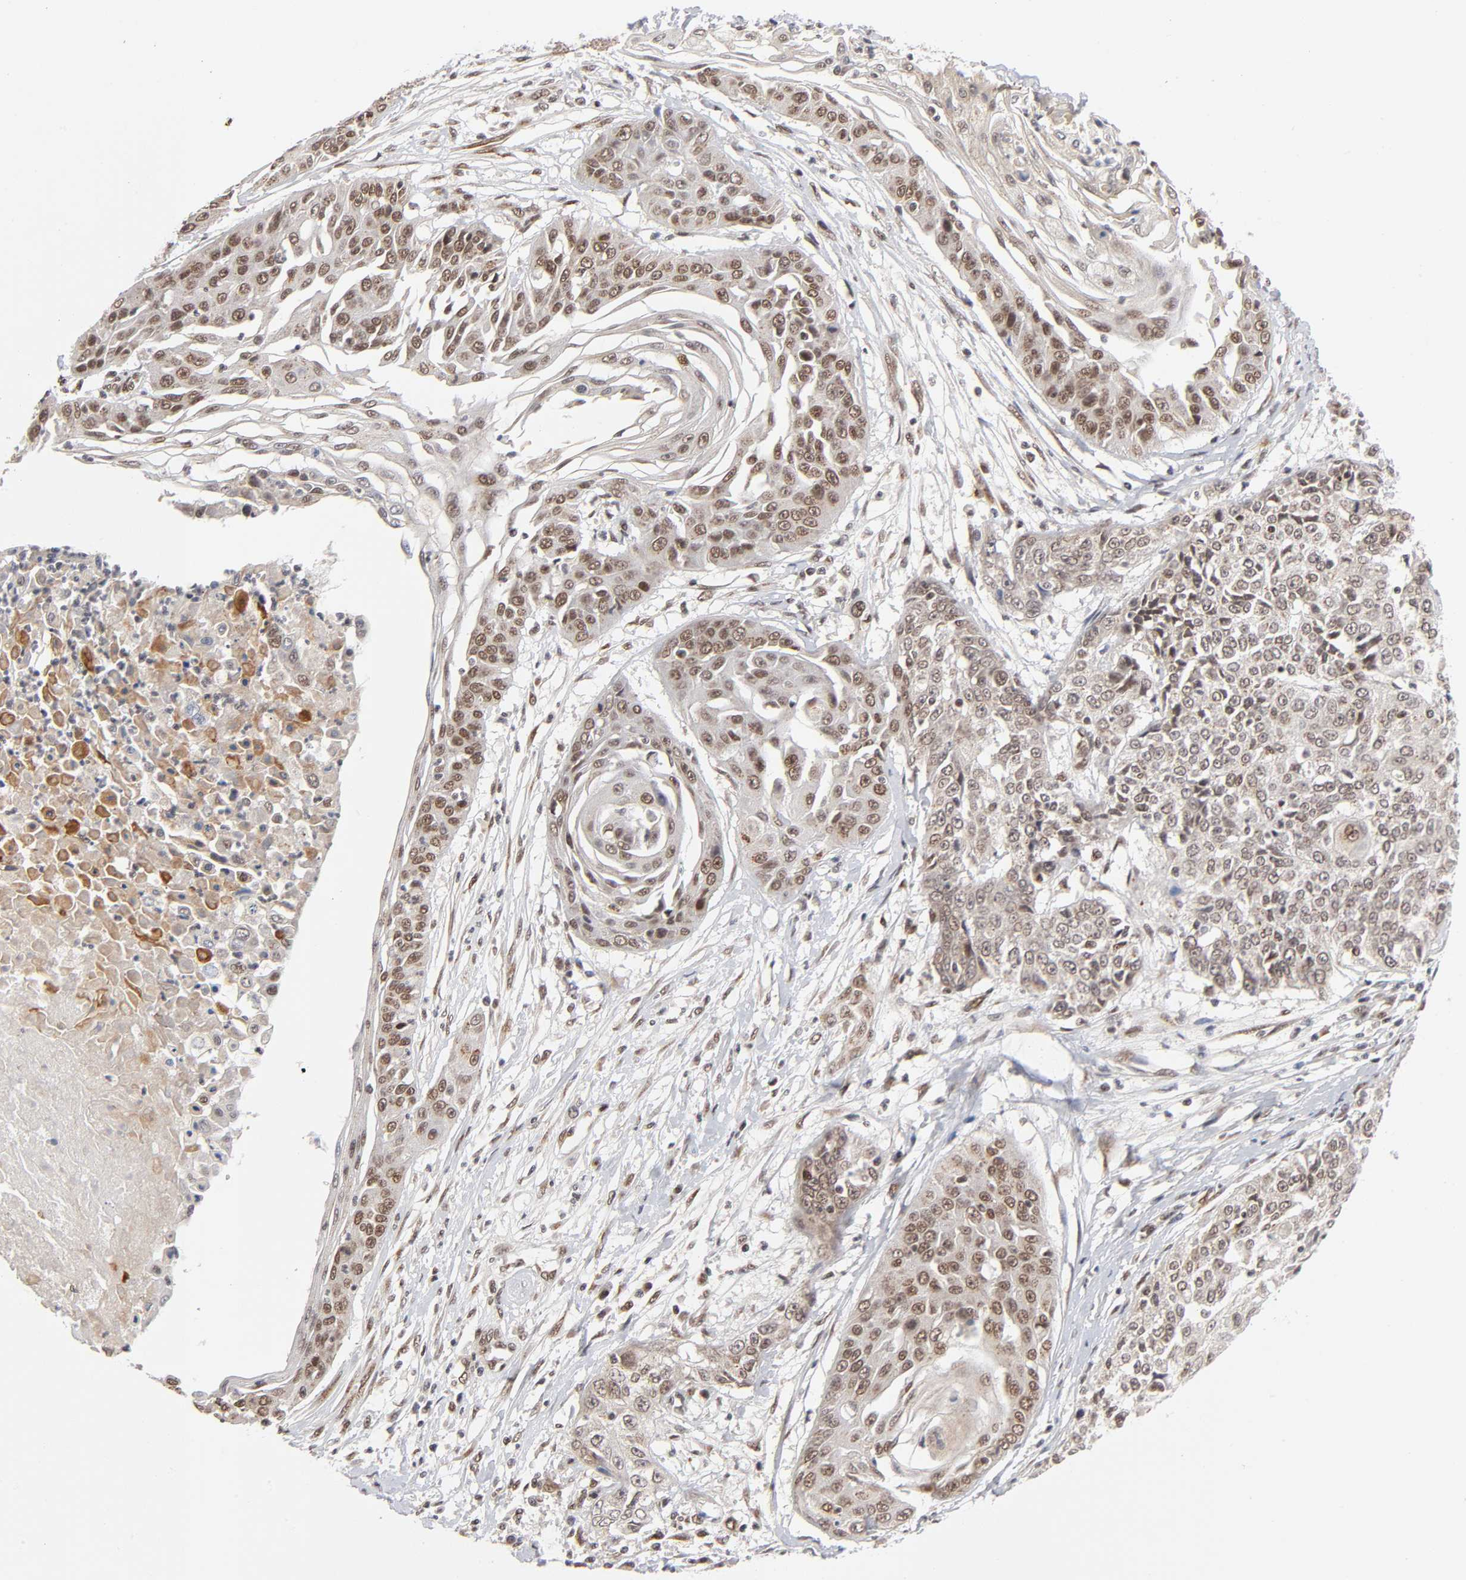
{"staining": {"intensity": "moderate", "quantity": ">75%", "location": "nuclear"}, "tissue": "cervical cancer", "cell_type": "Tumor cells", "image_type": "cancer", "snomed": [{"axis": "morphology", "description": "Squamous cell carcinoma, NOS"}, {"axis": "topography", "description": "Cervix"}], "caption": "Human squamous cell carcinoma (cervical) stained with a protein marker demonstrates moderate staining in tumor cells.", "gene": "EP300", "patient": {"sex": "female", "age": 64}}